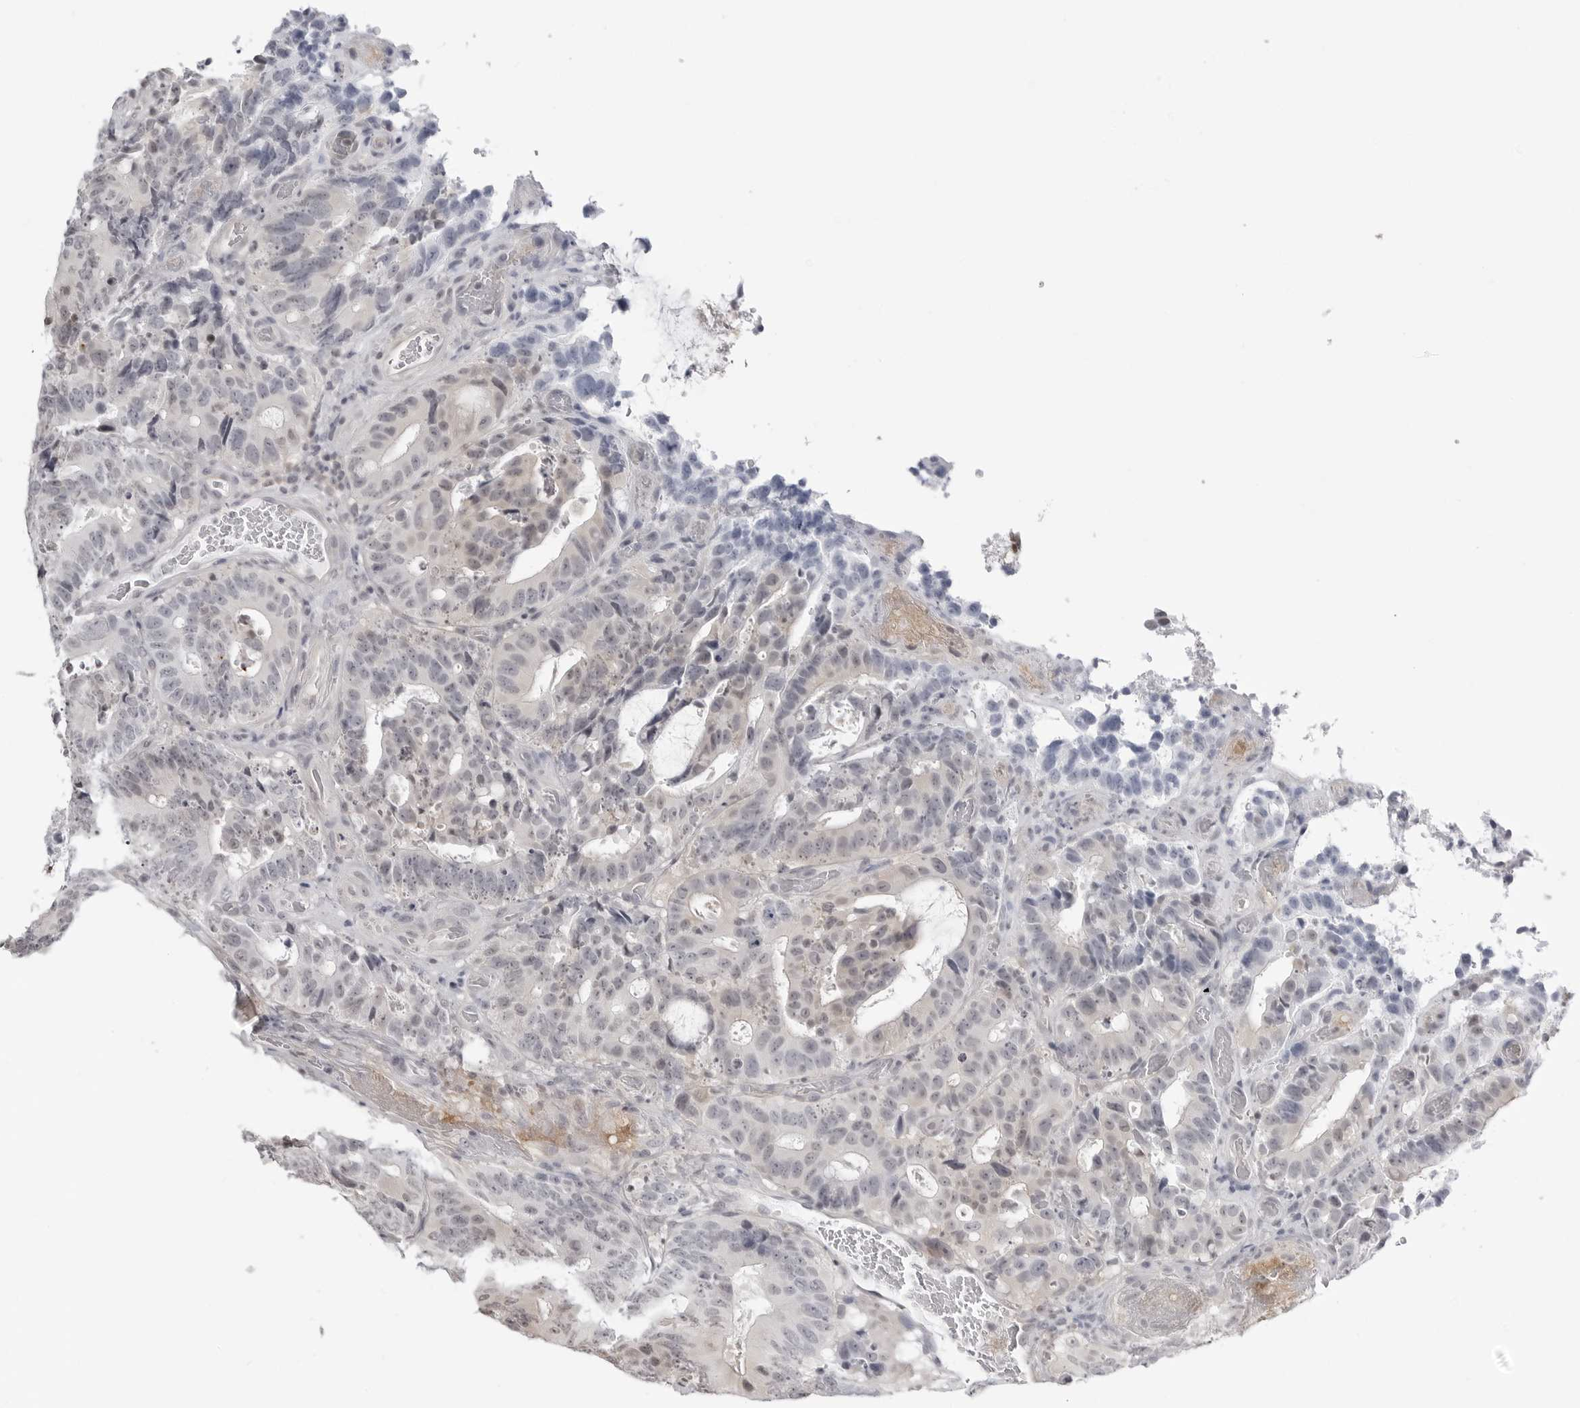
{"staining": {"intensity": "negative", "quantity": "none", "location": "none"}, "tissue": "colorectal cancer", "cell_type": "Tumor cells", "image_type": "cancer", "snomed": [{"axis": "morphology", "description": "Adenocarcinoma, NOS"}, {"axis": "topography", "description": "Colon"}], "caption": "An image of human colorectal cancer is negative for staining in tumor cells.", "gene": "YWHAG", "patient": {"sex": "male", "age": 83}}